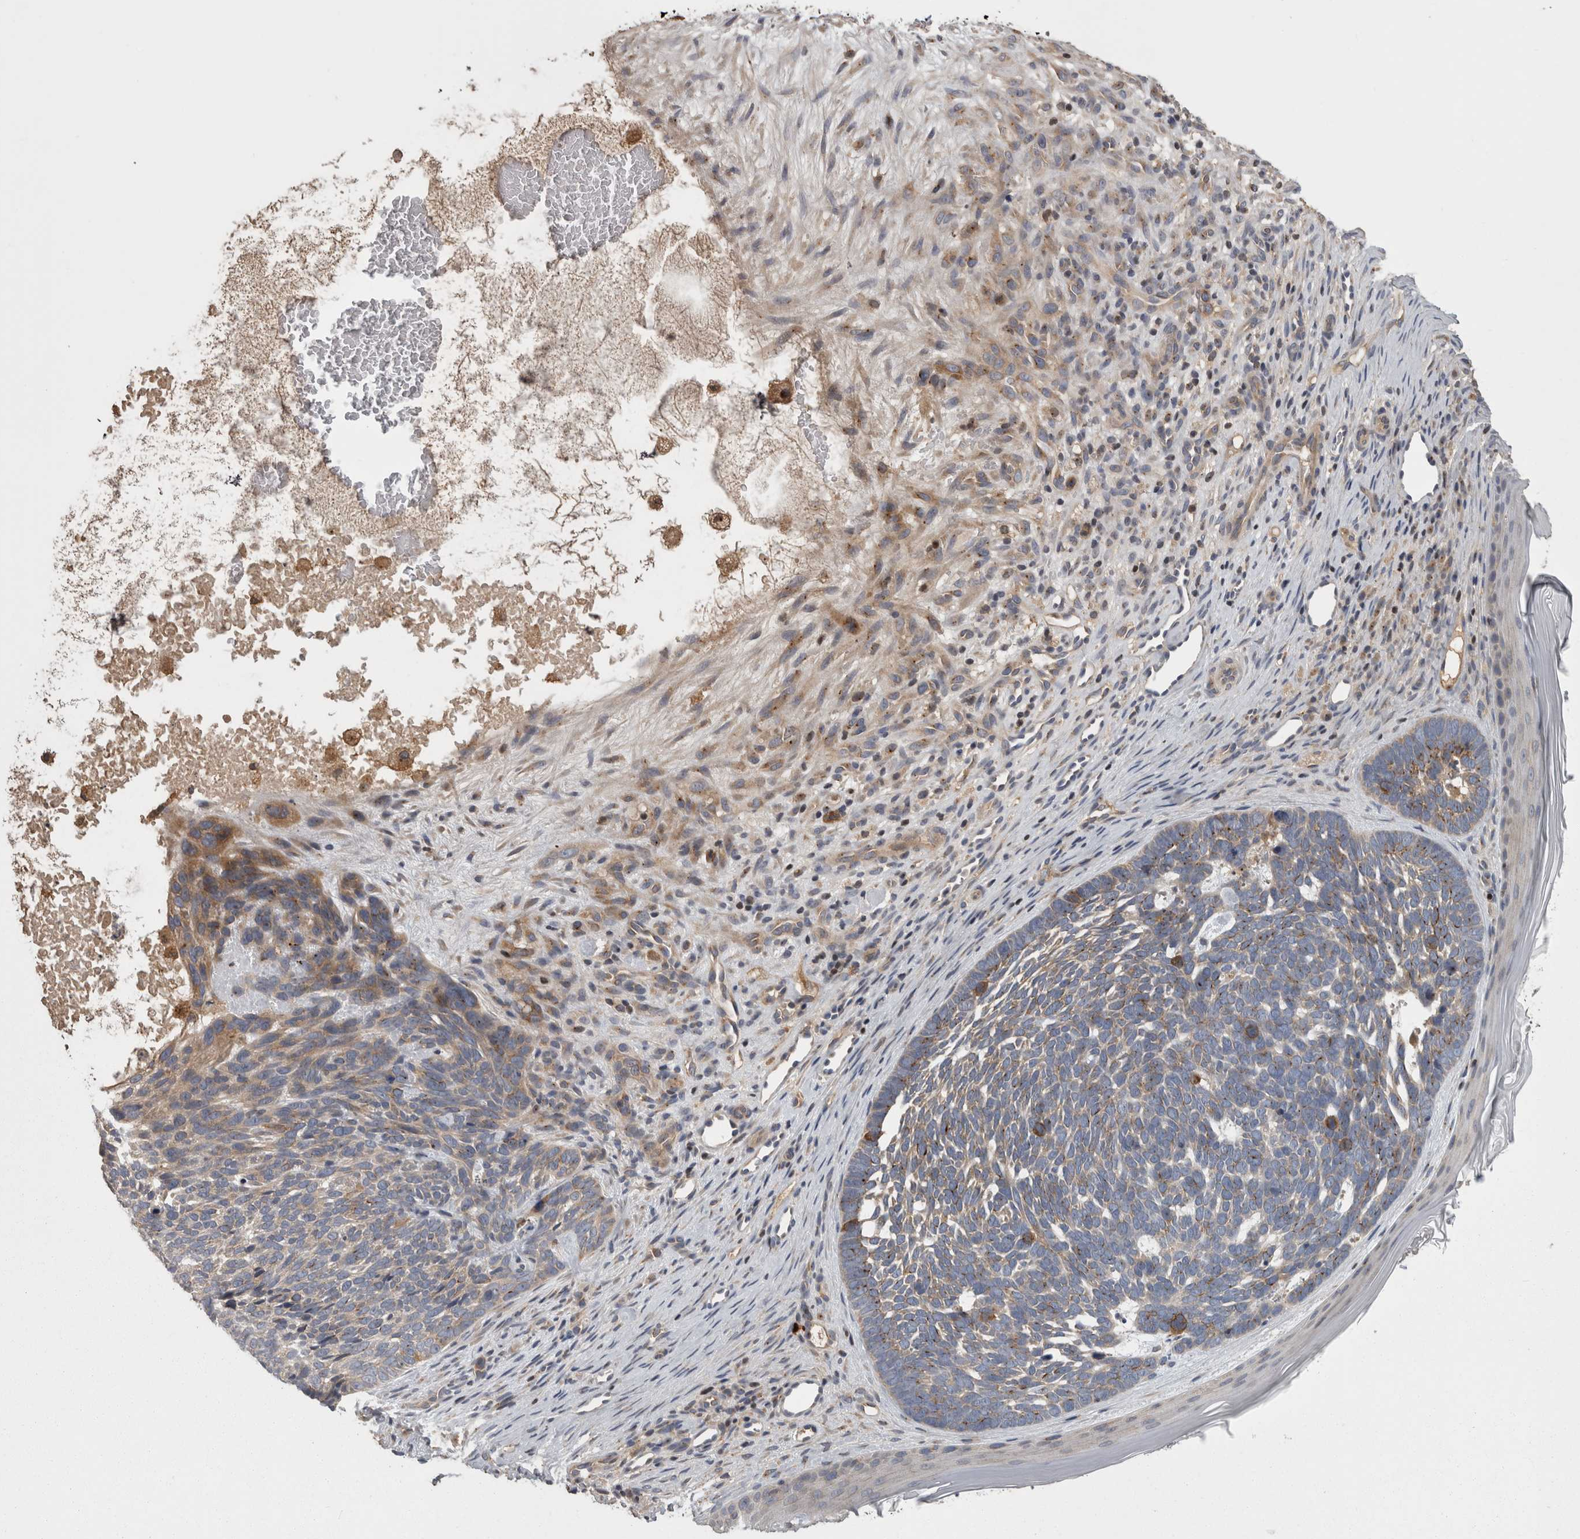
{"staining": {"intensity": "moderate", "quantity": "<25%", "location": "cytoplasmic/membranous"}, "tissue": "skin cancer", "cell_type": "Tumor cells", "image_type": "cancer", "snomed": [{"axis": "morphology", "description": "Basal cell carcinoma"}, {"axis": "topography", "description": "Skin"}], "caption": "This is an image of immunohistochemistry (IHC) staining of skin cancer, which shows moderate positivity in the cytoplasmic/membranous of tumor cells.", "gene": "PCM1", "patient": {"sex": "female", "age": 85}}